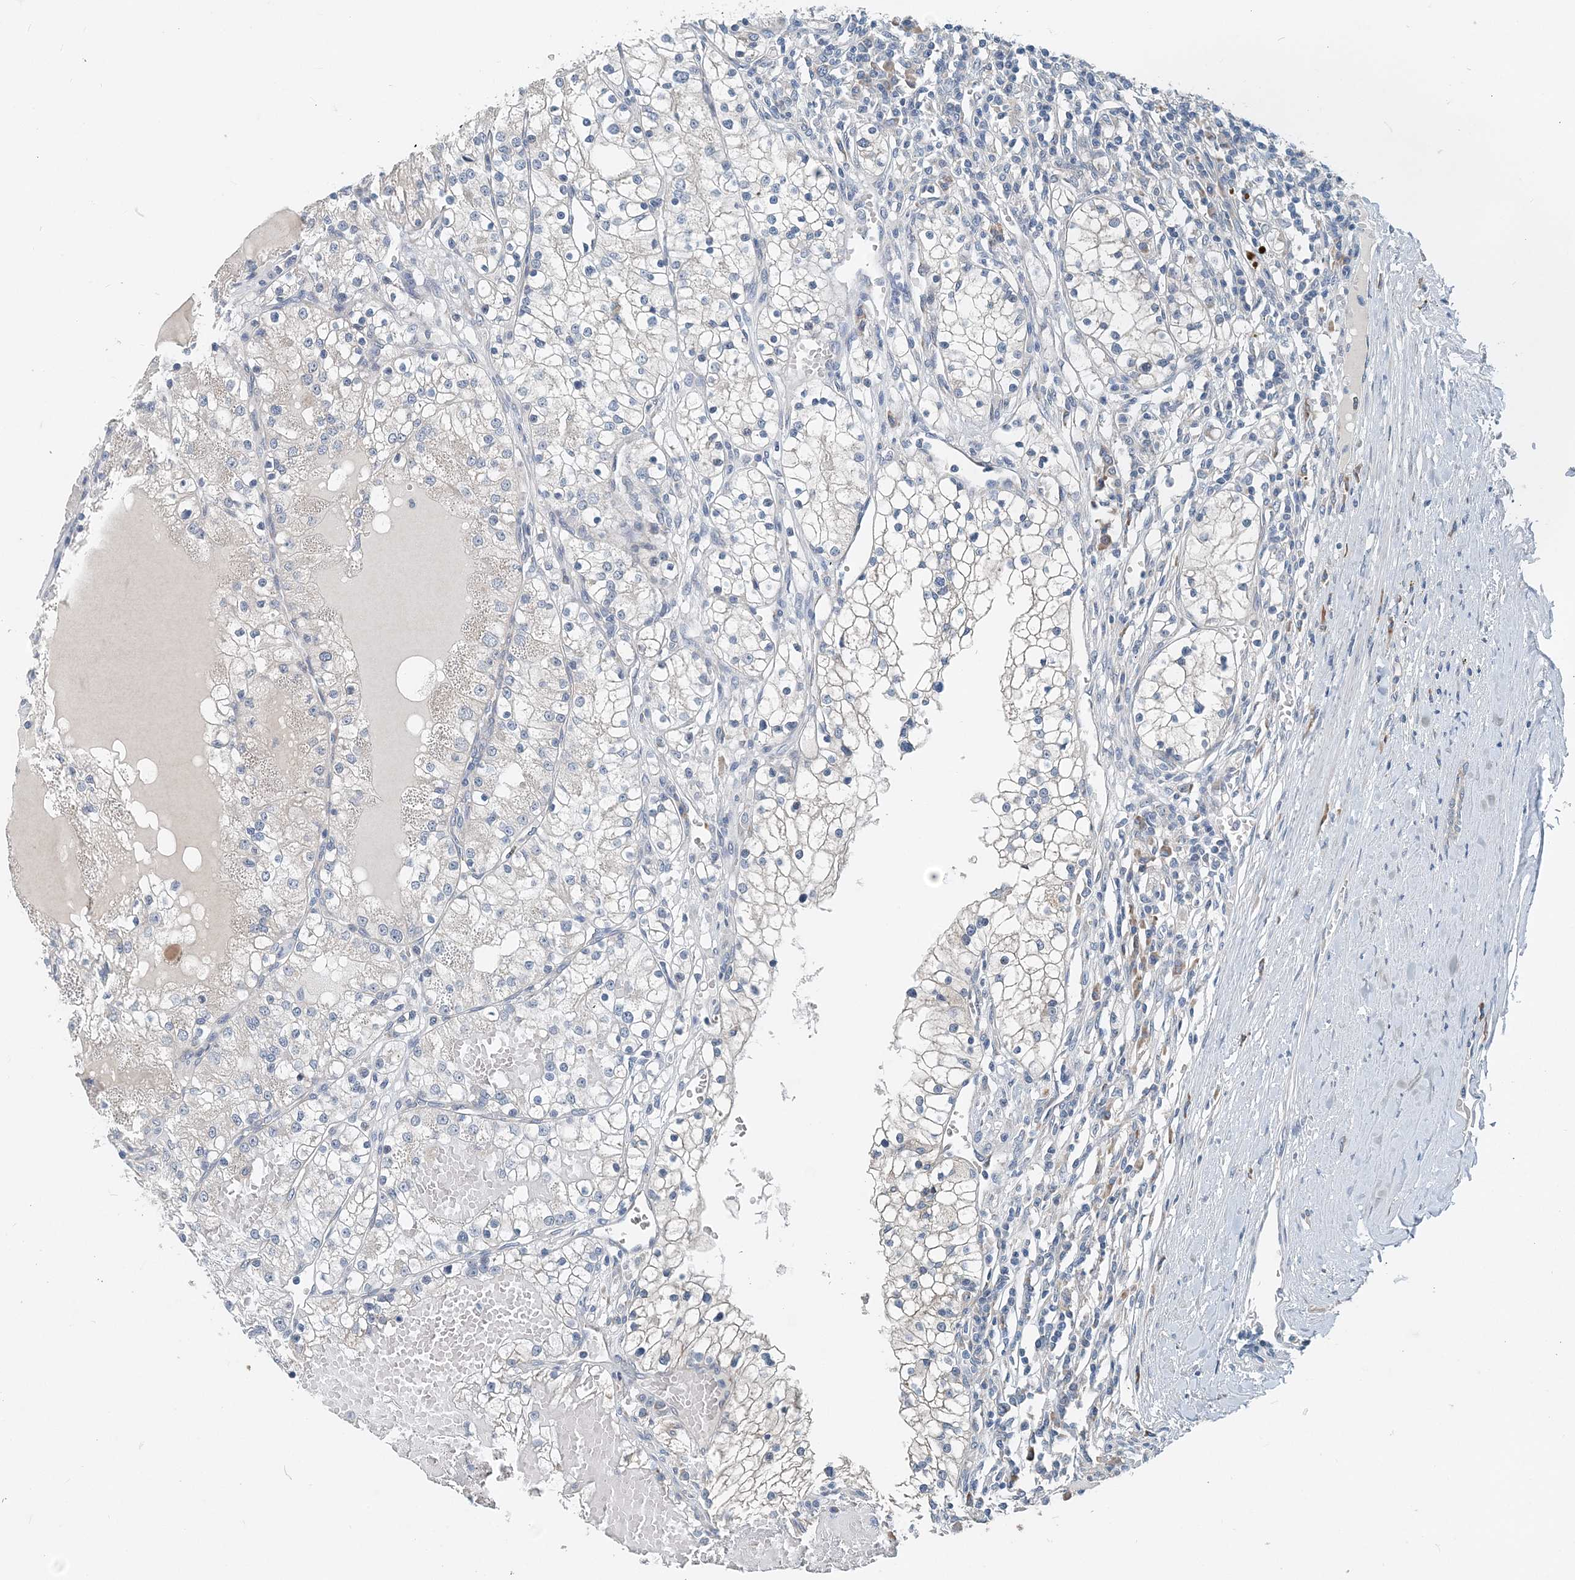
{"staining": {"intensity": "negative", "quantity": "none", "location": "none"}, "tissue": "renal cancer", "cell_type": "Tumor cells", "image_type": "cancer", "snomed": [{"axis": "morphology", "description": "Normal tissue, NOS"}, {"axis": "morphology", "description": "Adenocarcinoma, NOS"}, {"axis": "topography", "description": "Kidney"}], "caption": "DAB immunohistochemical staining of human renal adenocarcinoma shows no significant staining in tumor cells.", "gene": "EEF1A2", "patient": {"sex": "male", "age": 68}}